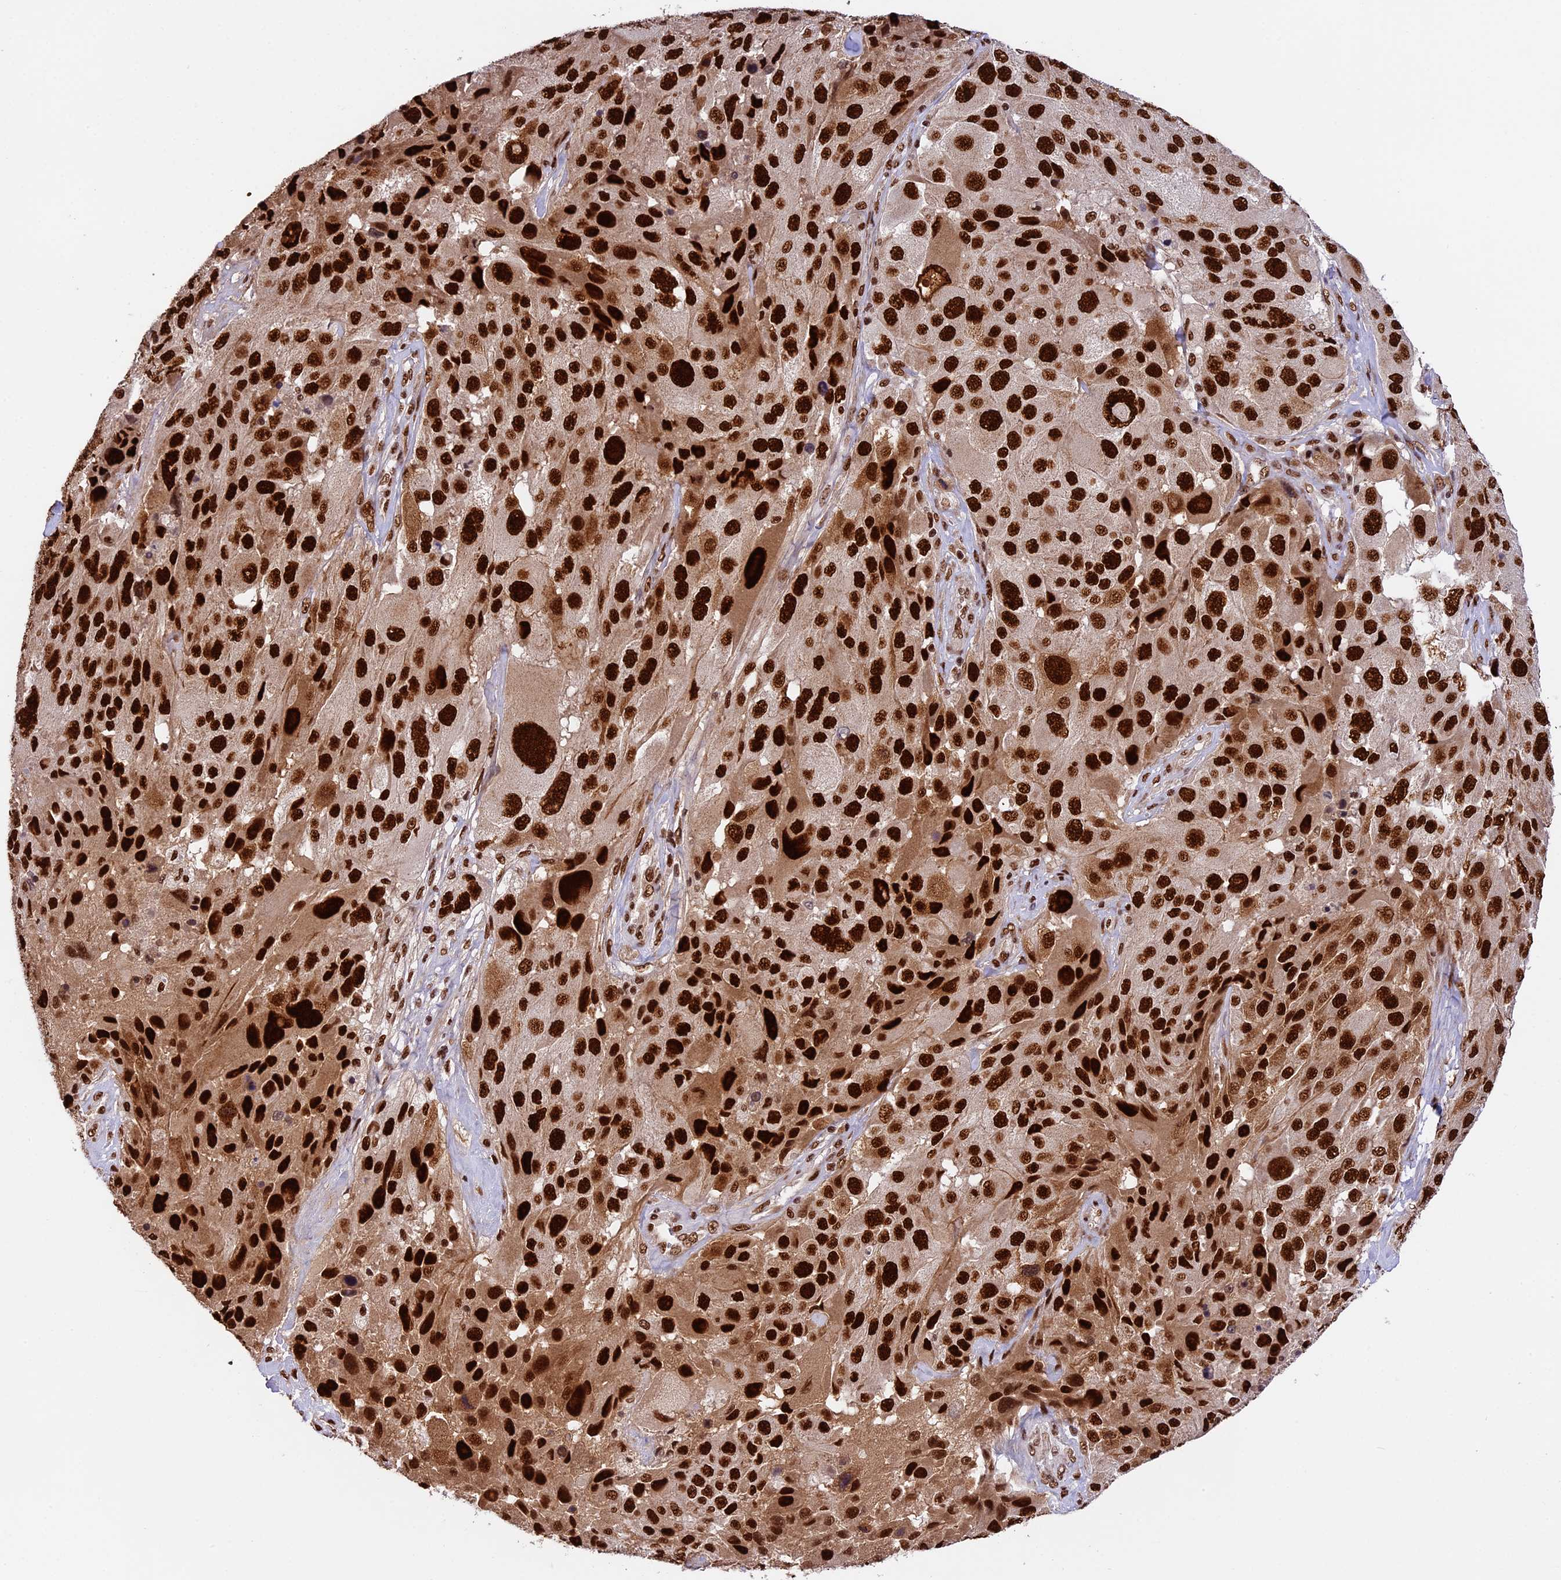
{"staining": {"intensity": "strong", "quantity": ">75%", "location": "nuclear"}, "tissue": "melanoma", "cell_type": "Tumor cells", "image_type": "cancer", "snomed": [{"axis": "morphology", "description": "Malignant melanoma, Metastatic site"}, {"axis": "topography", "description": "Lymph node"}], "caption": "DAB immunohistochemical staining of malignant melanoma (metastatic site) demonstrates strong nuclear protein positivity in approximately >75% of tumor cells.", "gene": "RAMAC", "patient": {"sex": "male", "age": 62}}